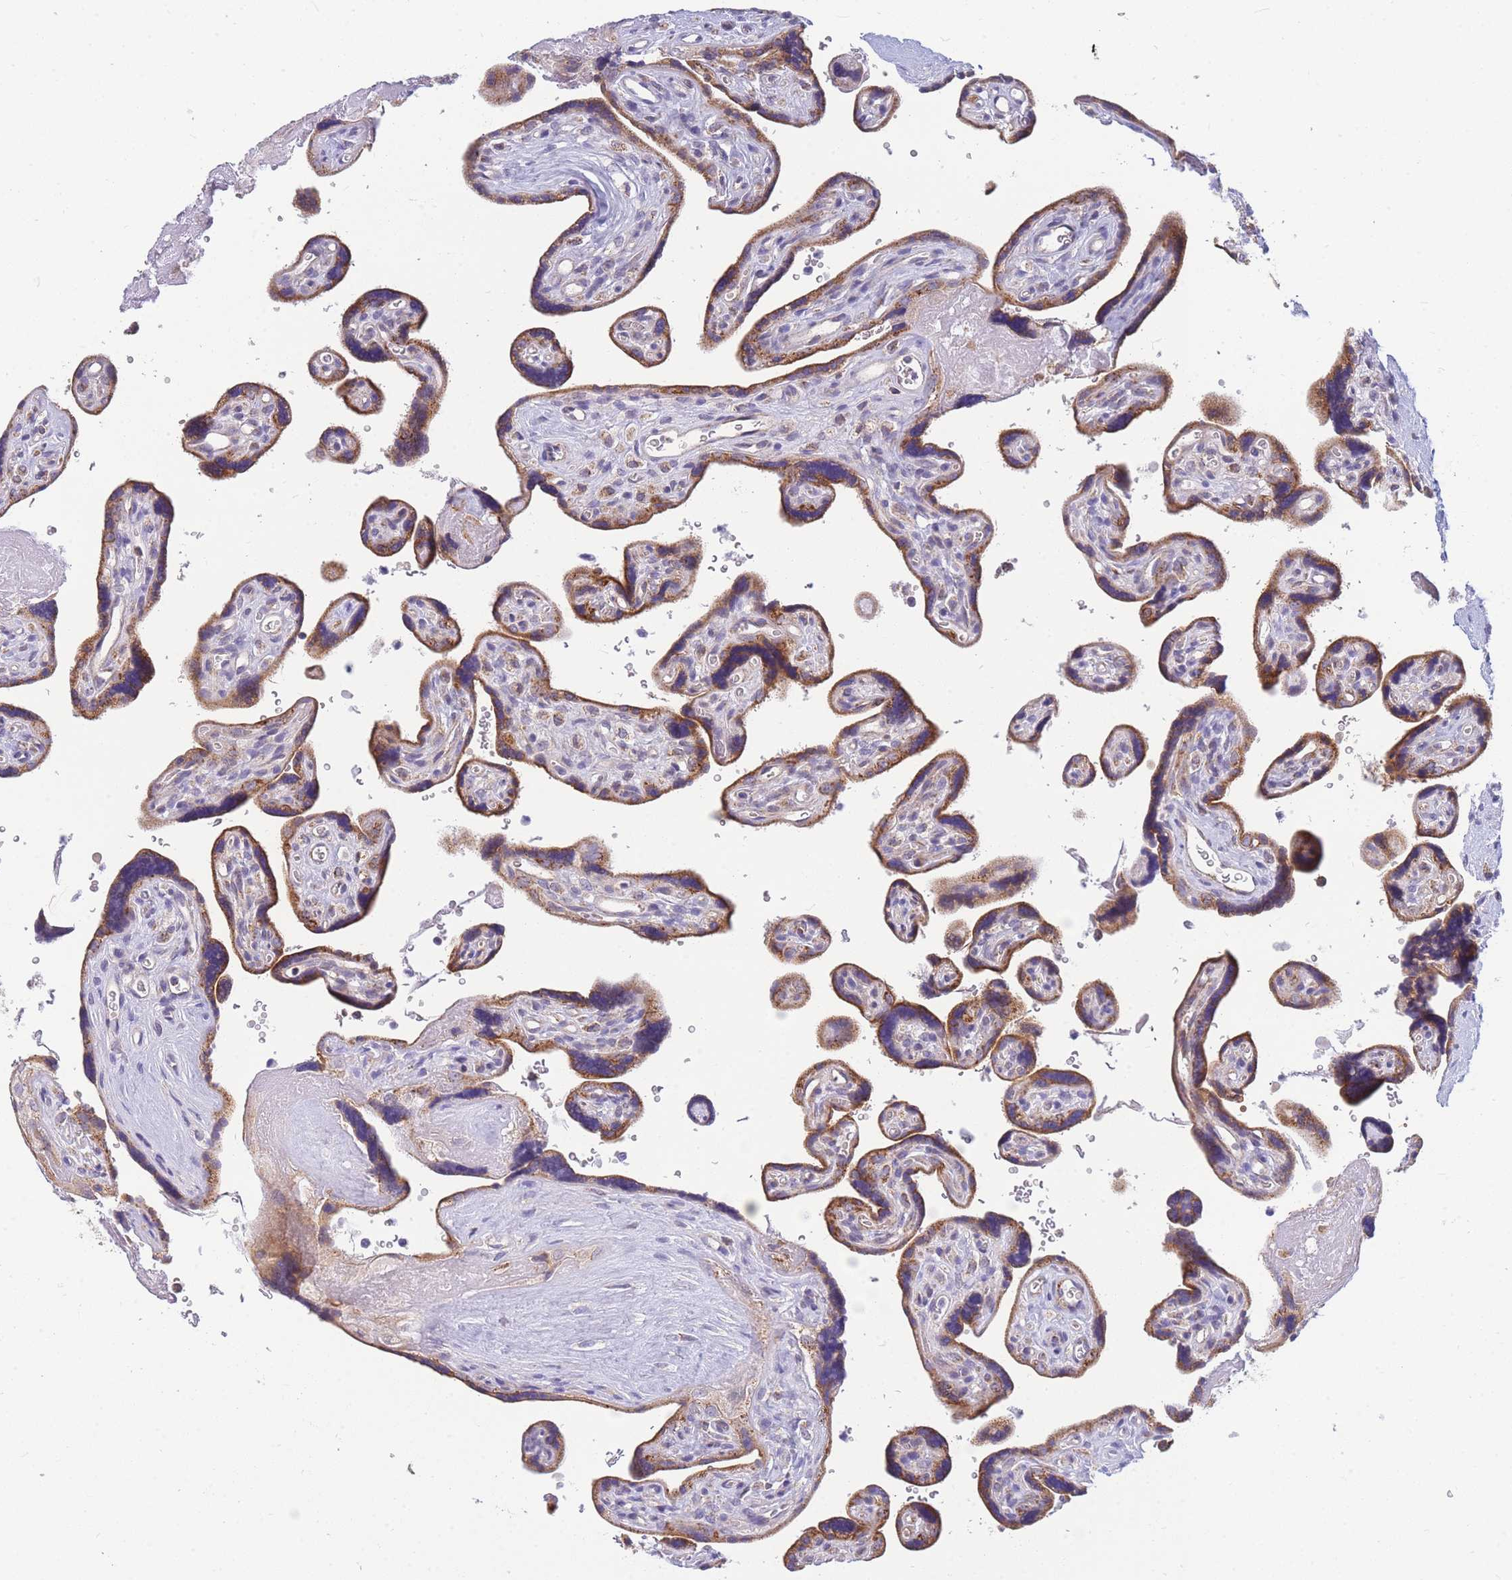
{"staining": {"intensity": "moderate", "quantity": ">75%", "location": "cytoplasmic/membranous"}, "tissue": "placenta", "cell_type": "Decidual cells", "image_type": "normal", "snomed": [{"axis": "morphology", "description": "Normal tissue, NOS"}, {"axis": "topography", "description": "Placenta"}], "caption": "Decidual cells display moderate cytoplasmic/membranous staining in approximately >75% of cells in unremarkable placenta.", "gene": "MRPS11", "patient": {"sex": "female", "age": 39}}